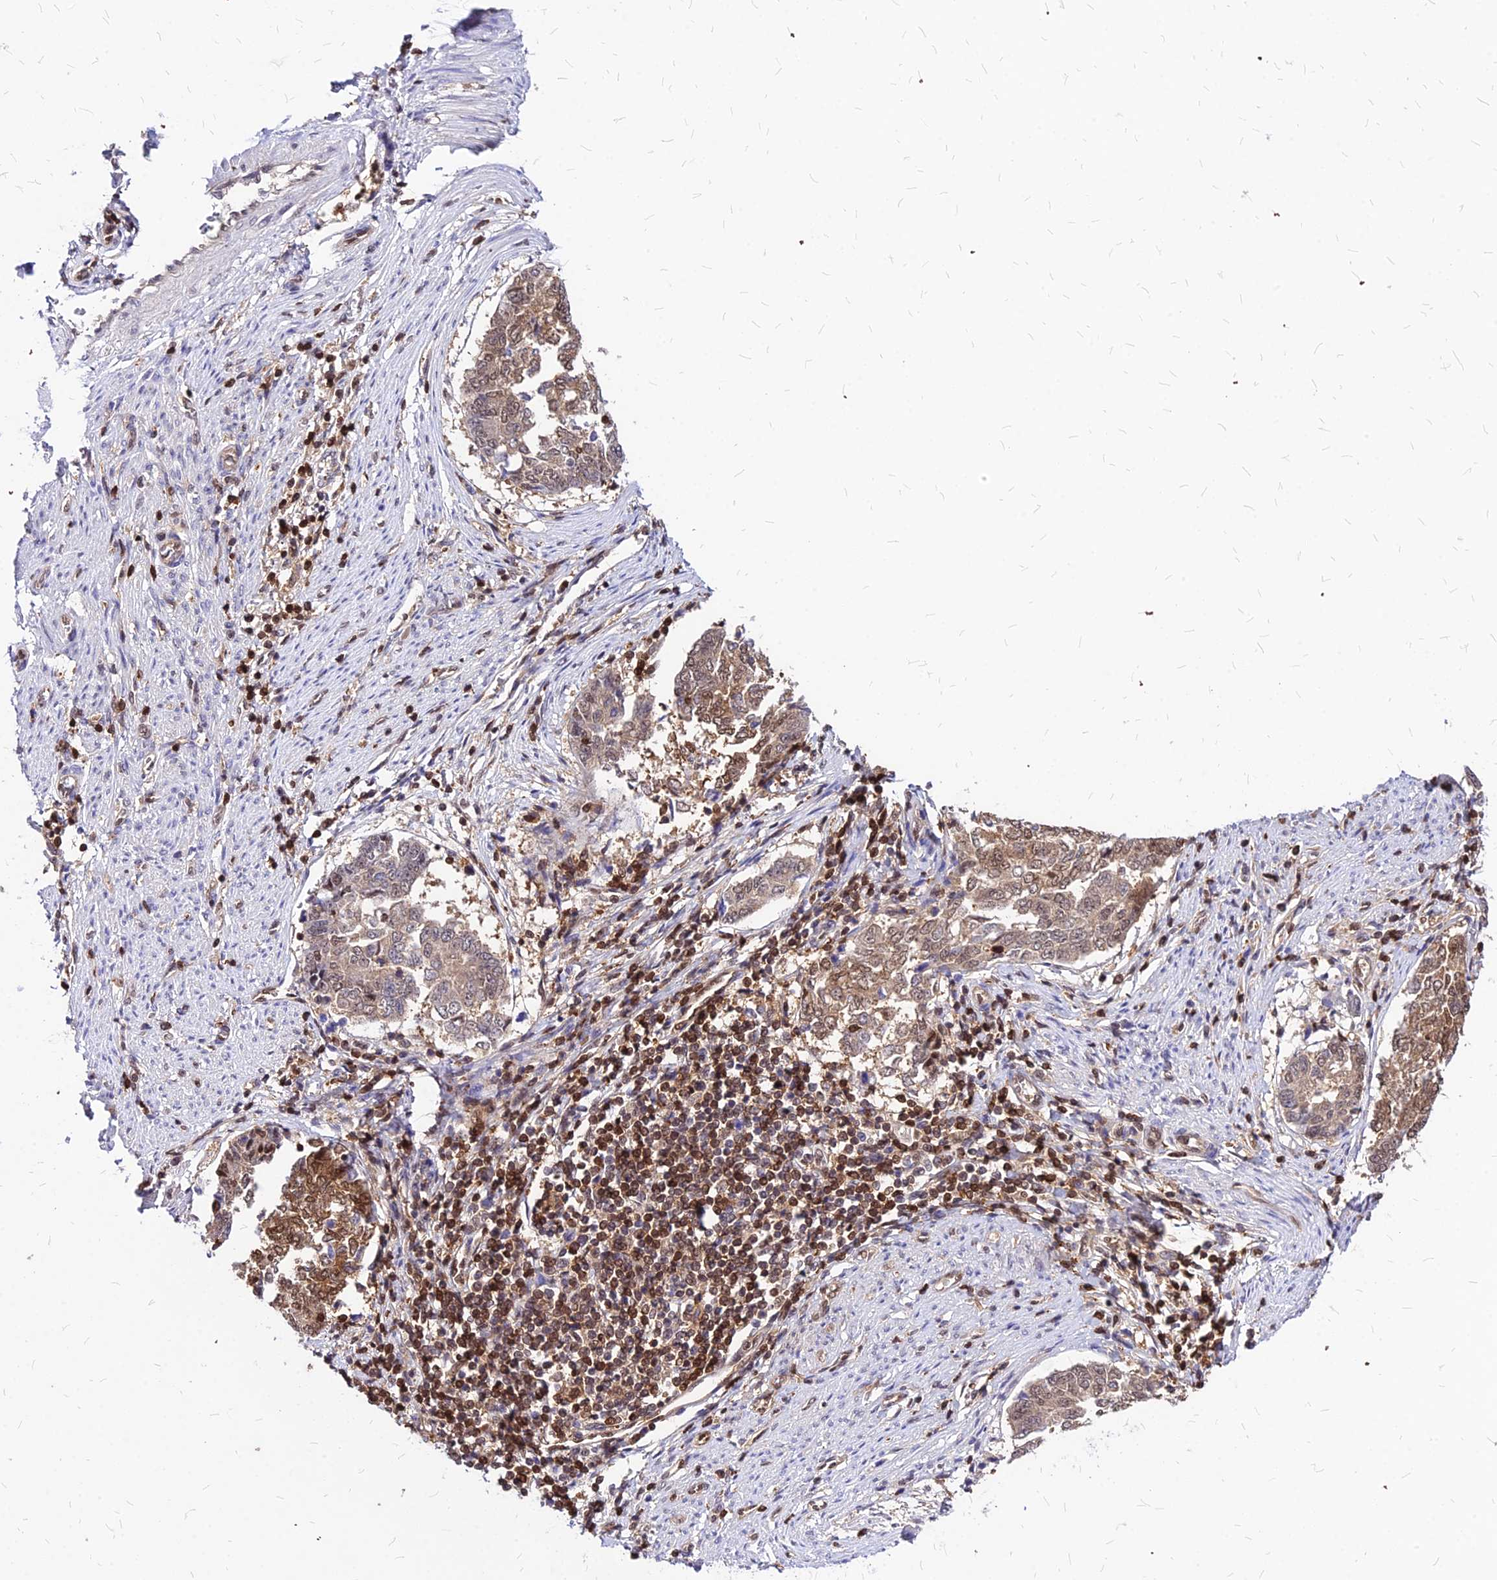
{"staining": {"intensity": "moderate", "quantity": ">75%", "location": "cytoplasmic/membranous,nuclear"}, "tissue": "endometrial cancer", "cell_type": "Tumor cells", "image_type": "cancer", "snomed": [{"axis": "morphology", "description": "Adenocarcinoma, NOS"}, {"axis": "topography", "description": "Endometrium"}], "caption": "Immunohistochemical staining of endometrial cancer shows moderate cytoplasmic/membranous and nuclear protein positivity in approximately >75% of tumor cells.", "gene": "PAXX", "patient": {"sex": "female", "age": 80}}